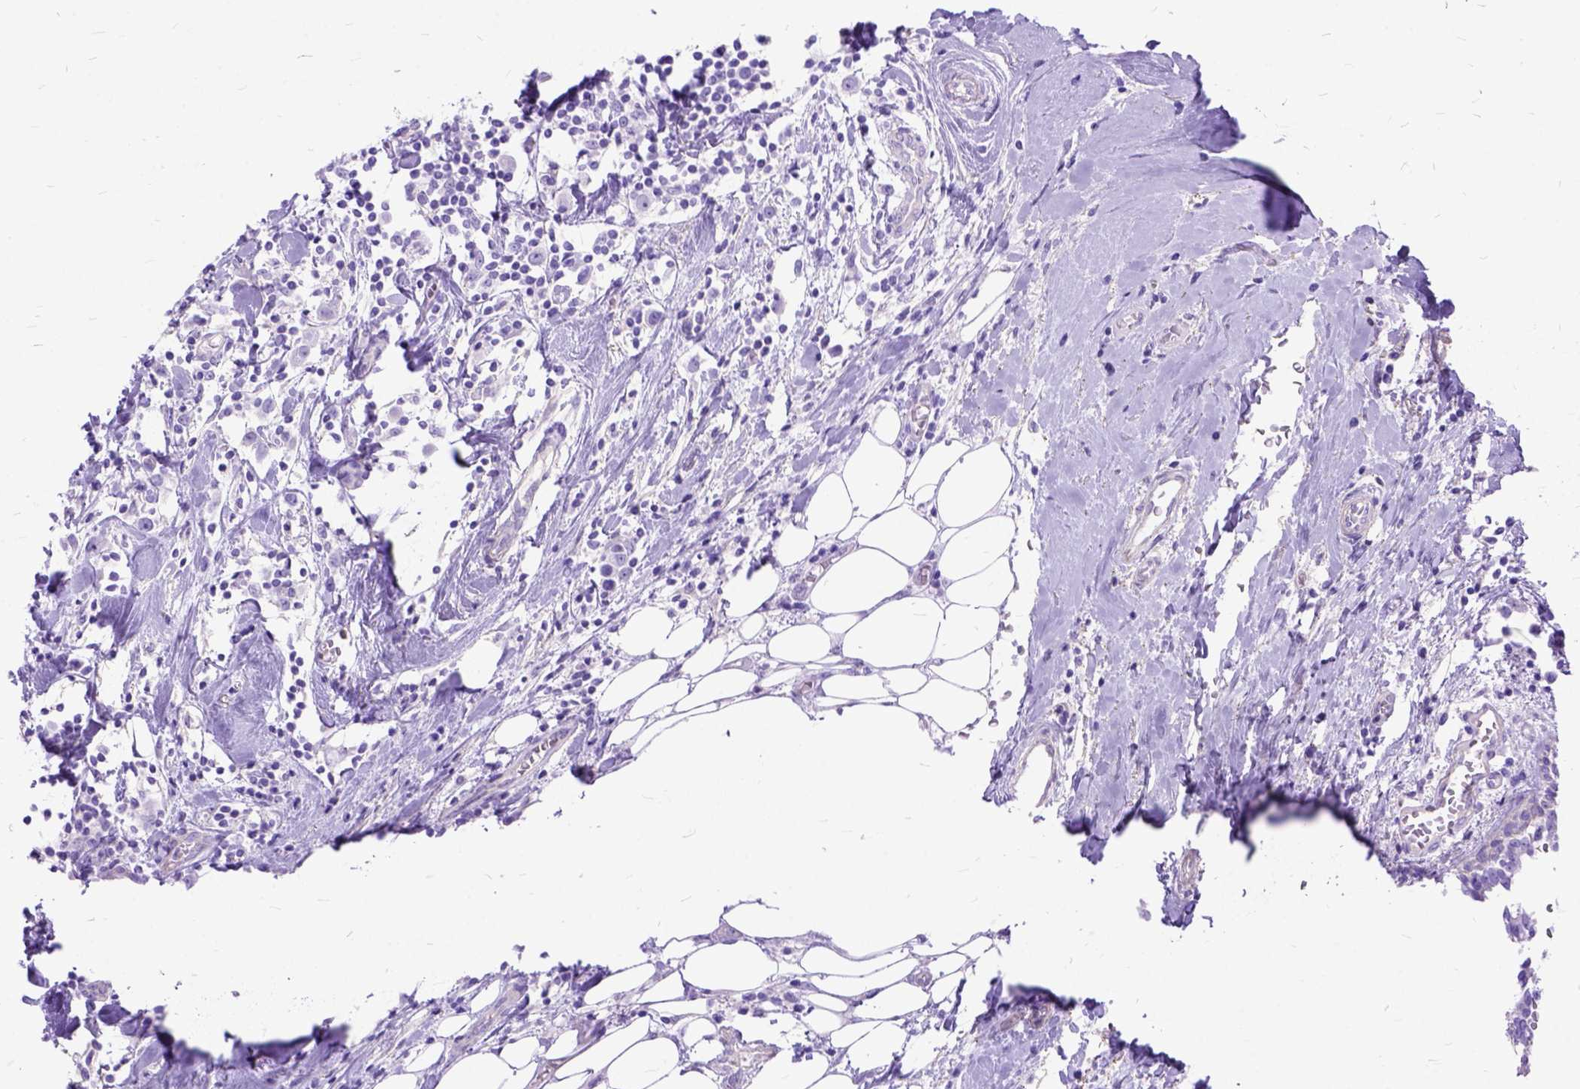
{"staining": {"intensity": "negative", "quantity": "none", "location": "none"}, "tissue": "breast cancer", "cell_type": "Tumor cells", "image_type": "cancer", "snomed": [{"axis": "morphology", "description": "Duct carcinoma"}, {"axis": "topography", "description": "Breast"}], "caption": "Breast invasive ductal carcinoma stained for a protein using IHC displays no staining tumor cells.", "gene": "ARL9", "patient": {"sex": "female", "age": 61}}